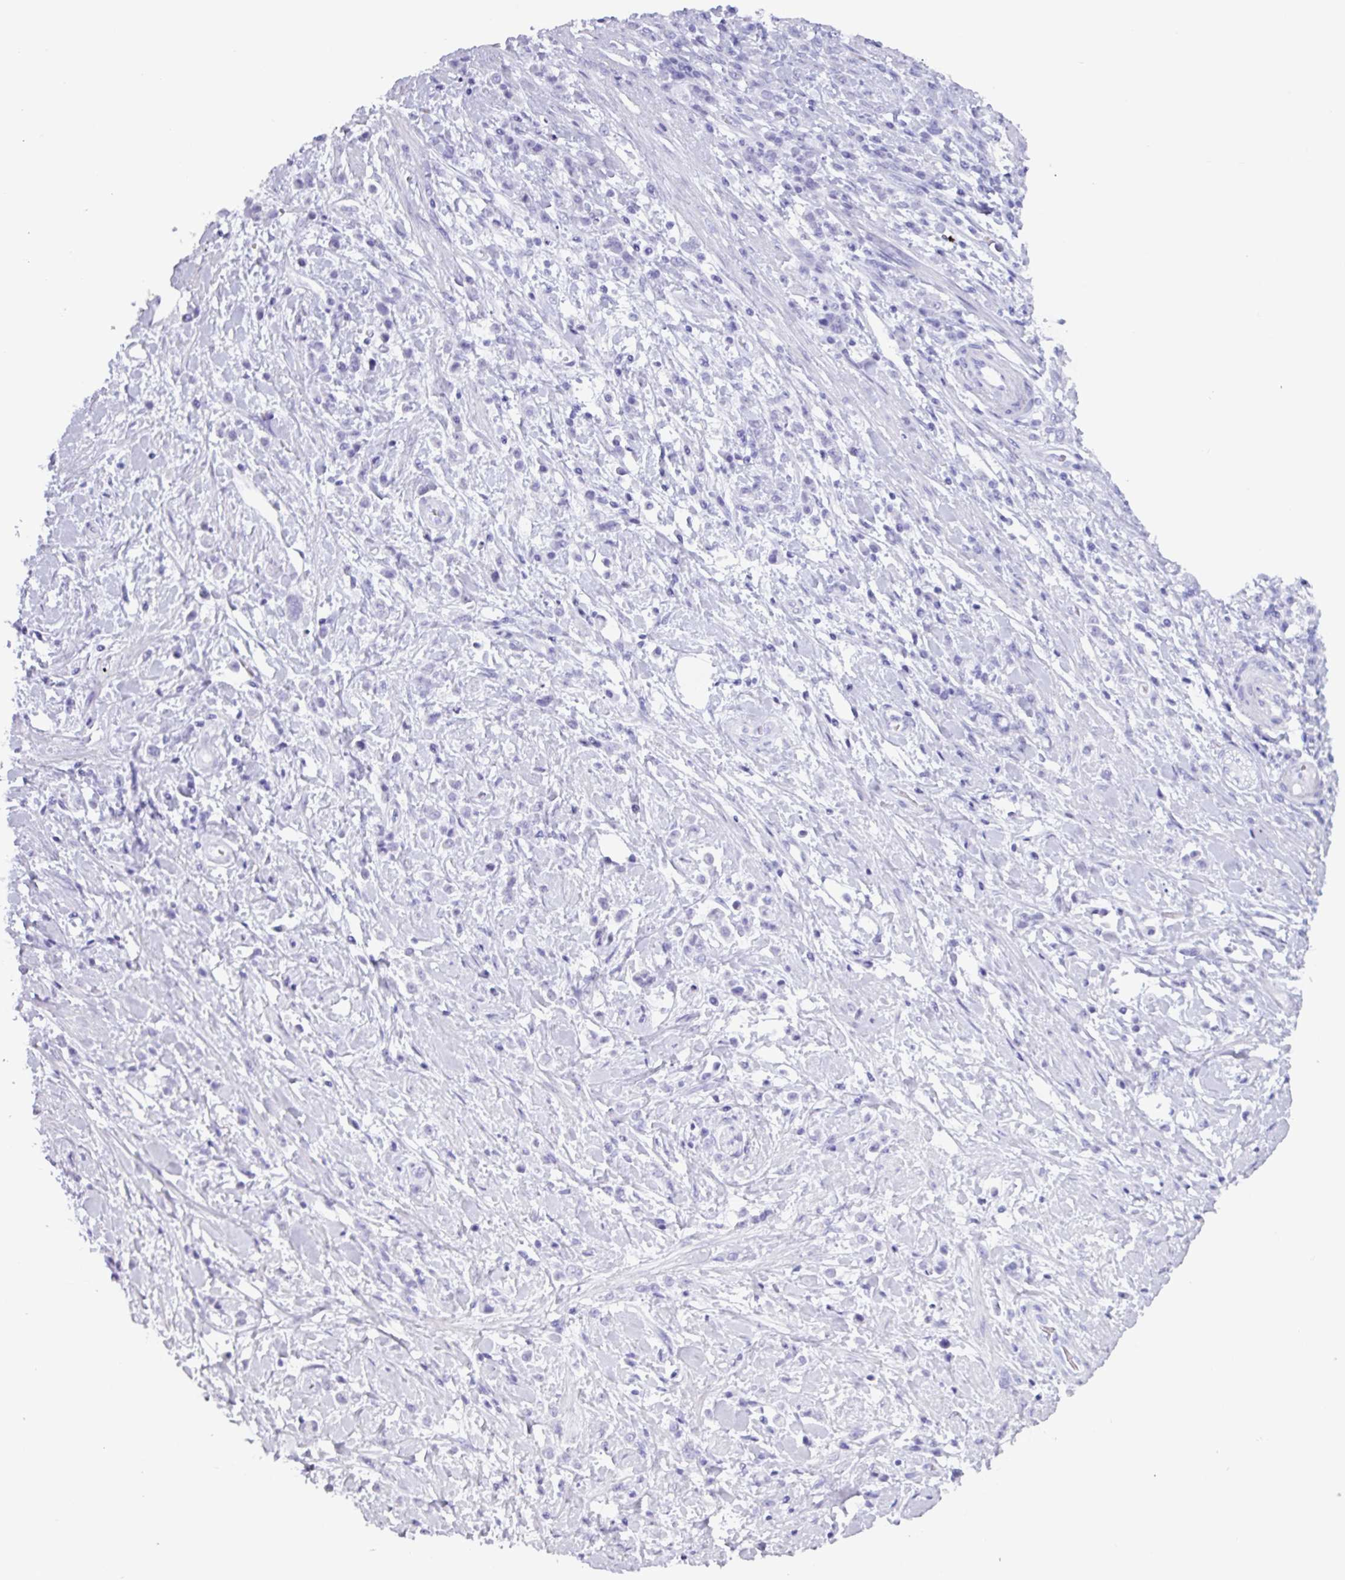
{"staining": {"intensity": "negative", "quantity": "none", "location": "none"}, "tissue": "stomach cancer", "cell_type": "Tumor cells", "image_type": "cancer", "snomed": [{"axis": "morphology", "description": "Adenocarcinoma, NOS"}, {"axis": "topography", "description": "Stomach"}], "caption": "Adenocarcinoma (stomach) was stained to show a protein in brown. There is no significant staining in tumor cells. (Brightfield microscopy of DAB (3,3'-diaminobenzidine) IHC at high magnification).", "gene": "CAMK1", "patient": {"sex": "female", "age": 60}}